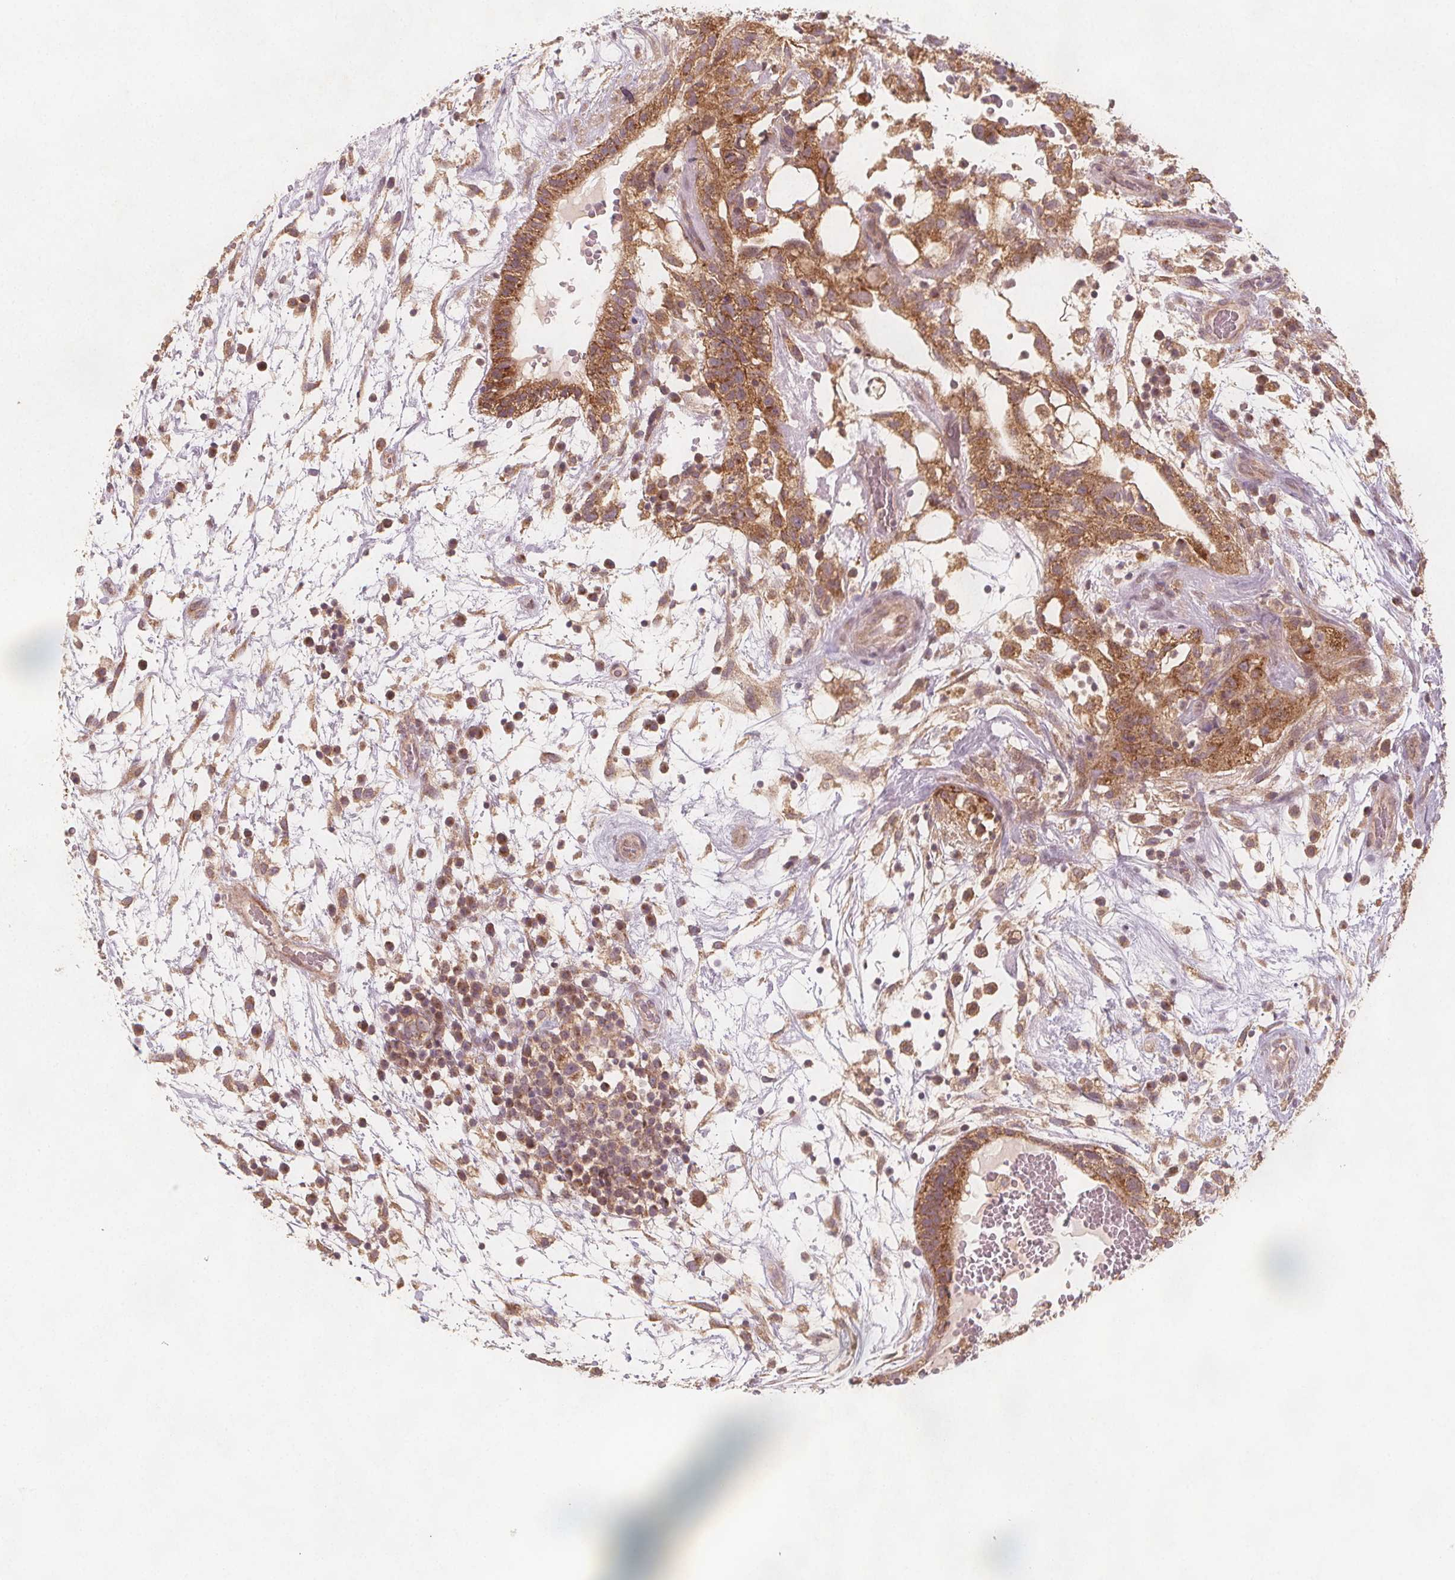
{"staining": {"intensity": "moderate", "quantity": ">75%", "location": "cytoplasmic/membranous"}, "tissue": "testis cancer", "cell_type": "Tumor cells", "image_type": "cancer", "snomed": [{"axis": "morphology", "description": "Normal tissue, NOS"}, {"axis": "morphology", "description": "Carcinoma, Embryonal, NOS"}, {"axis": "topography", "description": "Testis"}], "caption": "Human testis cancer (embryonal carcinoma) stained for a protein (brown) demonstrates moderate cytoplasmic/membranous positive staining in approximately >75% of tumor cells.", "gene": "NCSTN", "patient": {"sex": "male", "age": 32}}